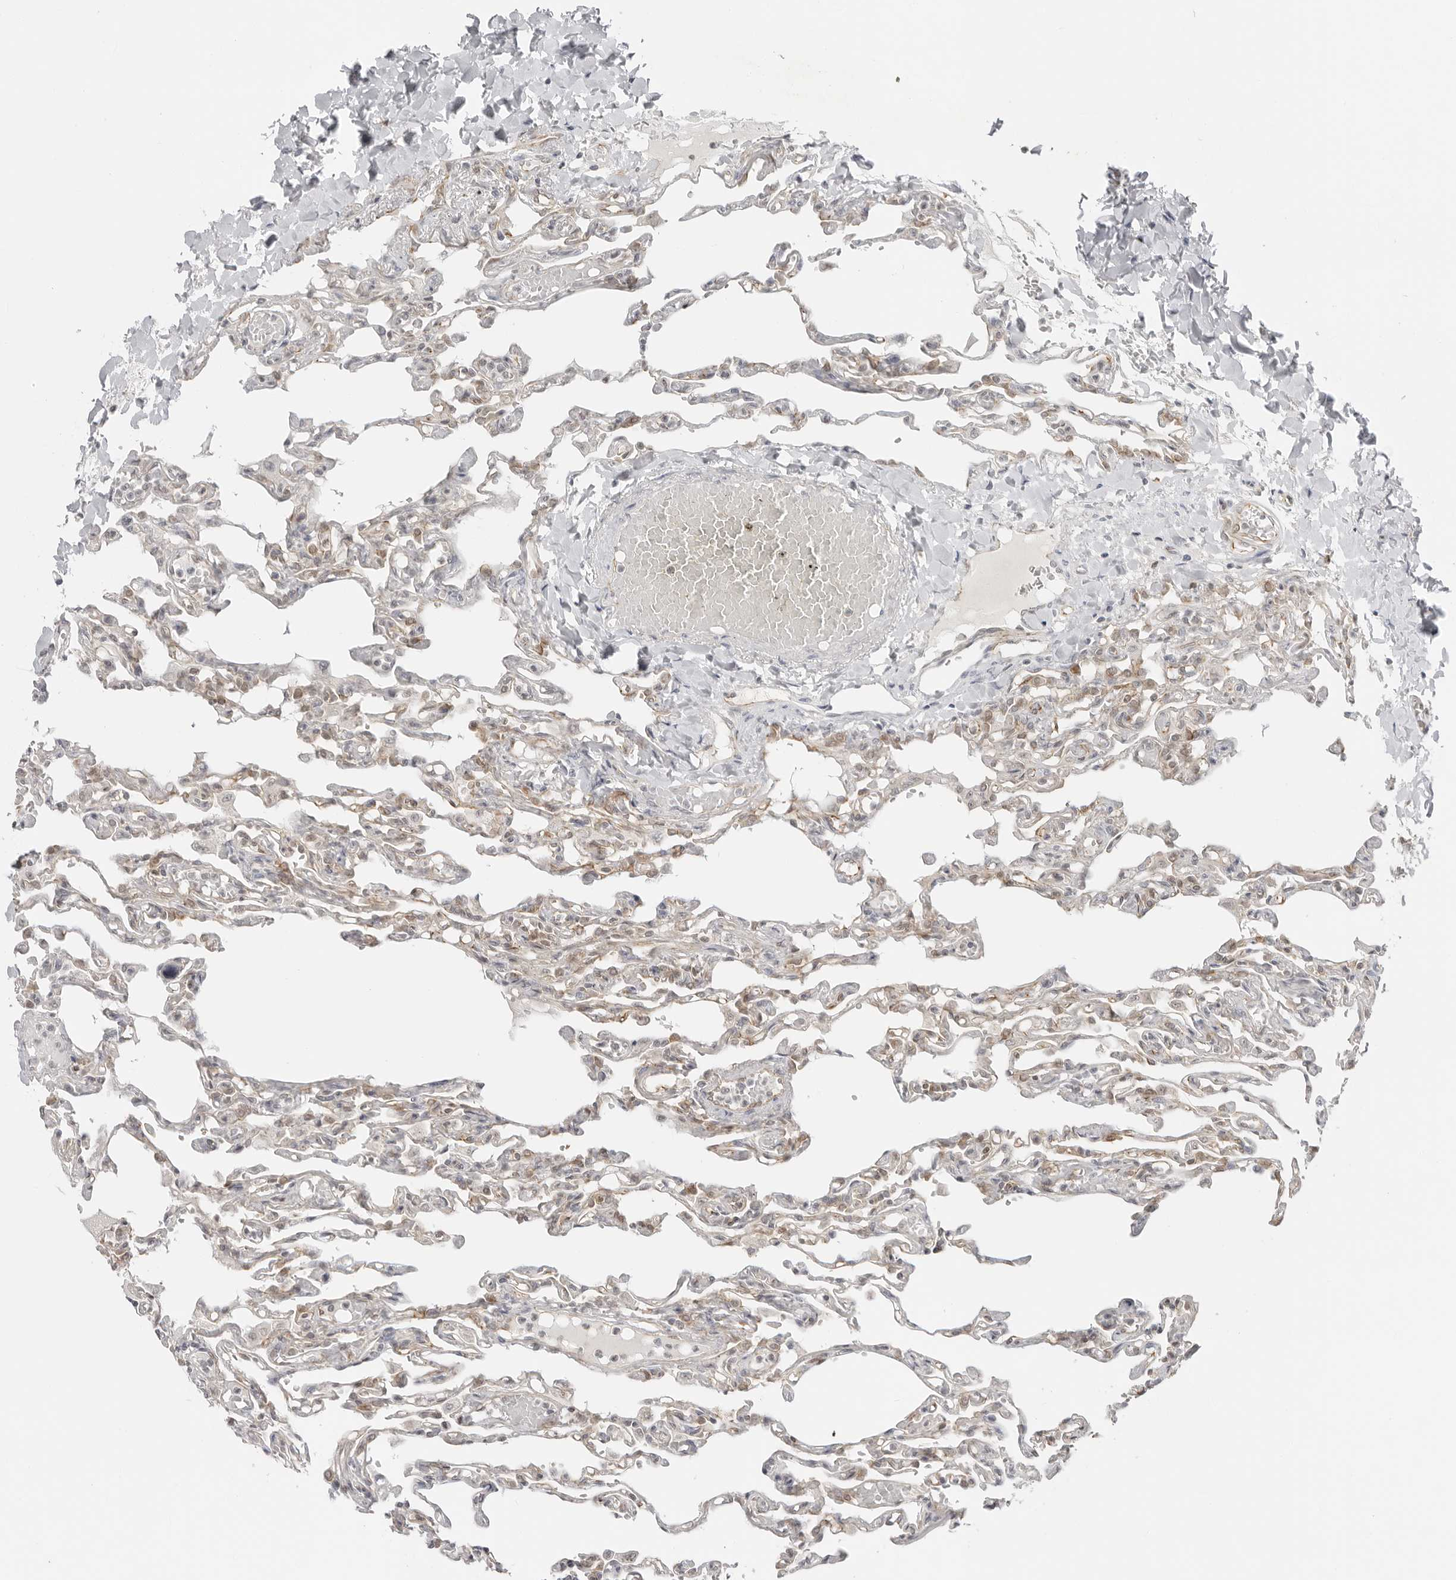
{"staining": {"intensity": "moderate", "quantity": "25%-75%", "location": "cytoplasmic/membranous"}, "tissue": "lung", "cell_type": "Alveolar cells", "image_type": "normal", "snomed": [{"axis": "morphology", "description": "Normal tissue, NOS"}, {"axis": "topography", "description": "Lung"}], "caption": "The immunohistochemical stain shows moderate cytoplasmic/membranous positivity in alveolar cells of unremarkable lung. (DAB IHC, brown staining for protein, blue staining for nuclei).", "gene": "TRAPPC3", "patient": {"sex": "male", "age": 21}}